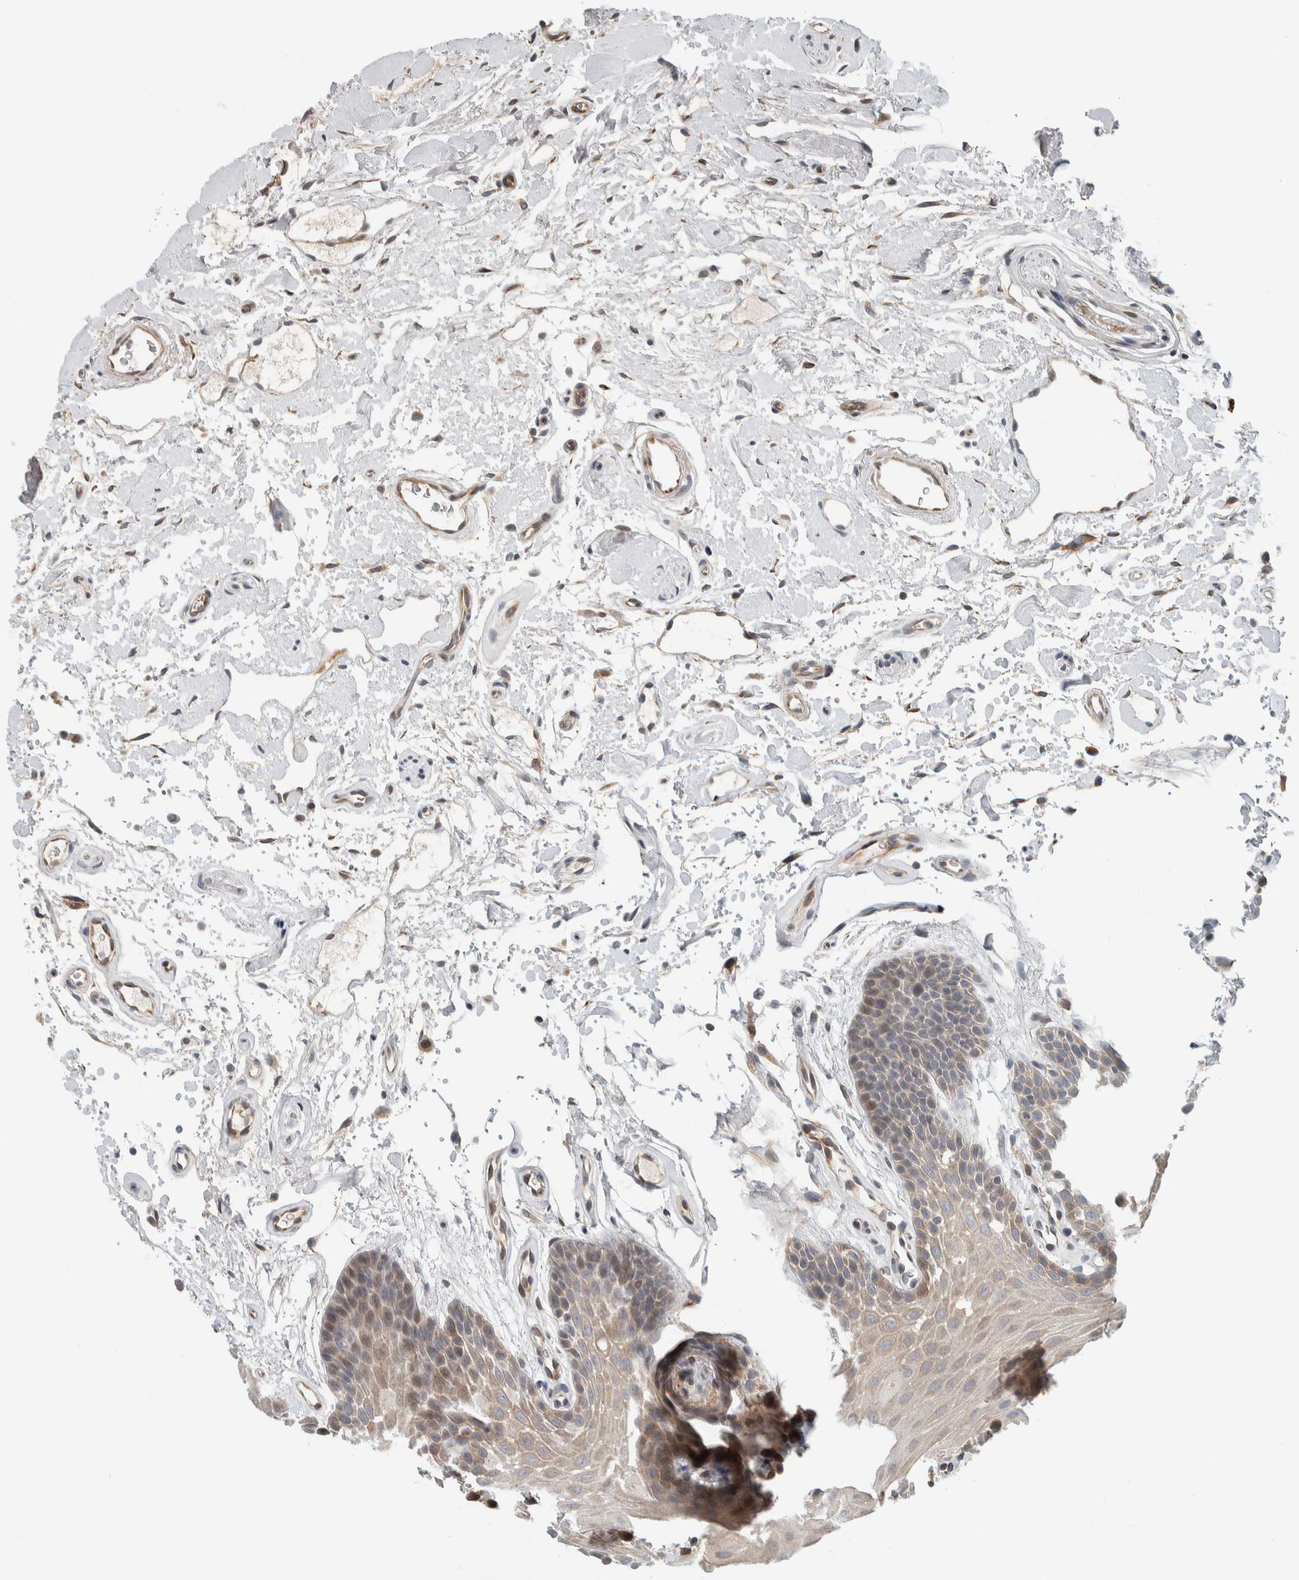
{"staining": {"intensity": "moderate", "quantity": "<25%", "location": "cytoplasmic/membranous"}, "tissue": "oral mucosa", "cell_type": "Squamous epithelial cells", "image_type": "normal", "snomed": [{"axis": "morphology", "description": "Normal tissue, NOS"}, {"axis": "topography", "description": "Oral tissue"}], "caption": "Moderate cytoplasmic/membranous staining is identified in approximately <25% of squamous epithelial cells in unremarkable oral mucosa.", "gene": "AFP", "patient": {"sex": "male", "age": 62}}